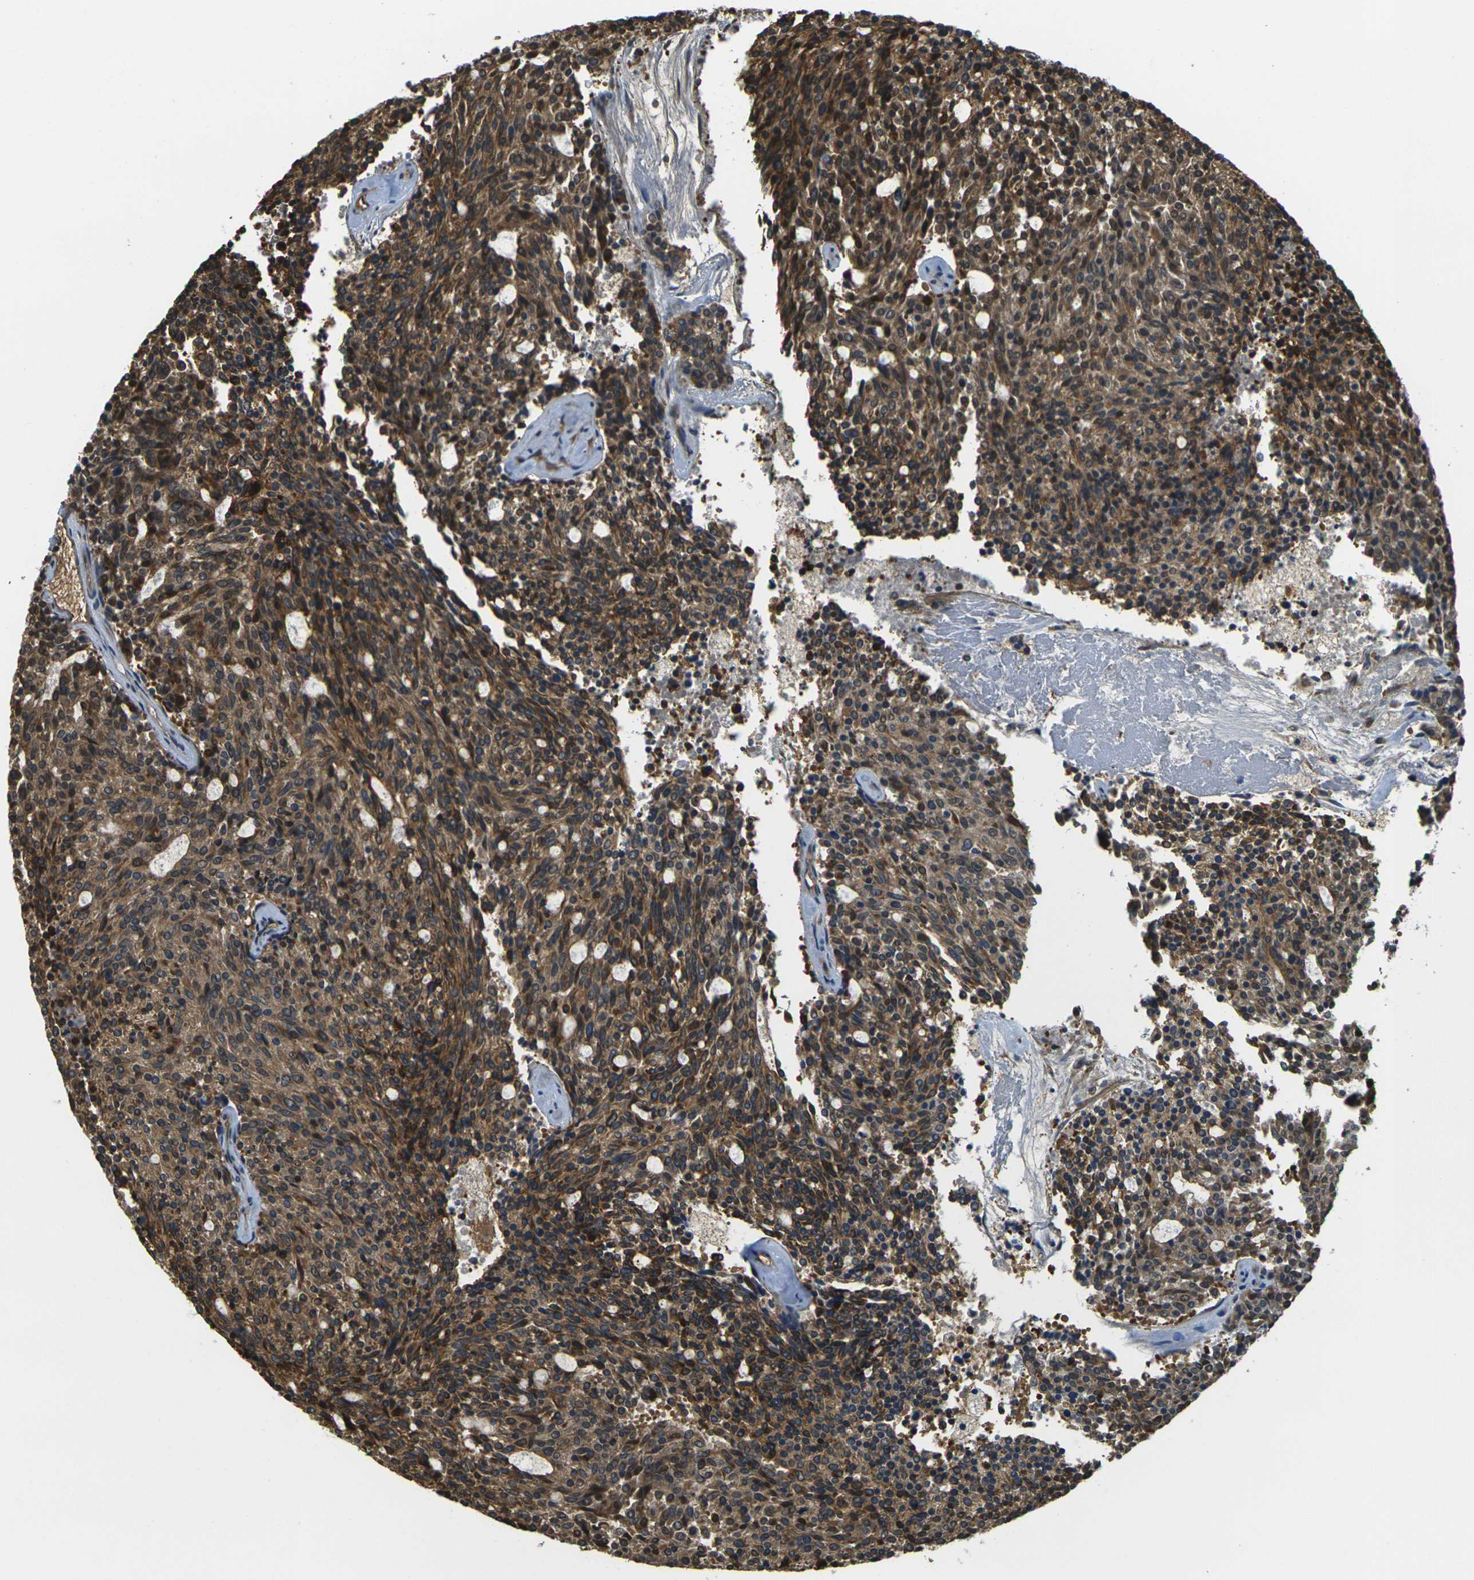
{"staining": {"intensity": "strong", "quantity": ">75%", "location": "cytoplasmic/membranous"}, "tissue": "carcinoid", "cell_type": "Tumor cells", "image_type": "cancer", "snomed": [{"axis": "morphology", "description": "Carcinoid, malignant, NOS"}, {"axis": "topography", "description": "Pancreas"}], "caption": "Immunohistochemistry (IHC) histopathology image of malignant carcinoid stained for a protein (brown), which demonstrates high levels of strong cytoplasmic/membranous expression in about >75% of tumor cells.", "gene": "CAST", "patient": {"sex": "female", "age": 54}}